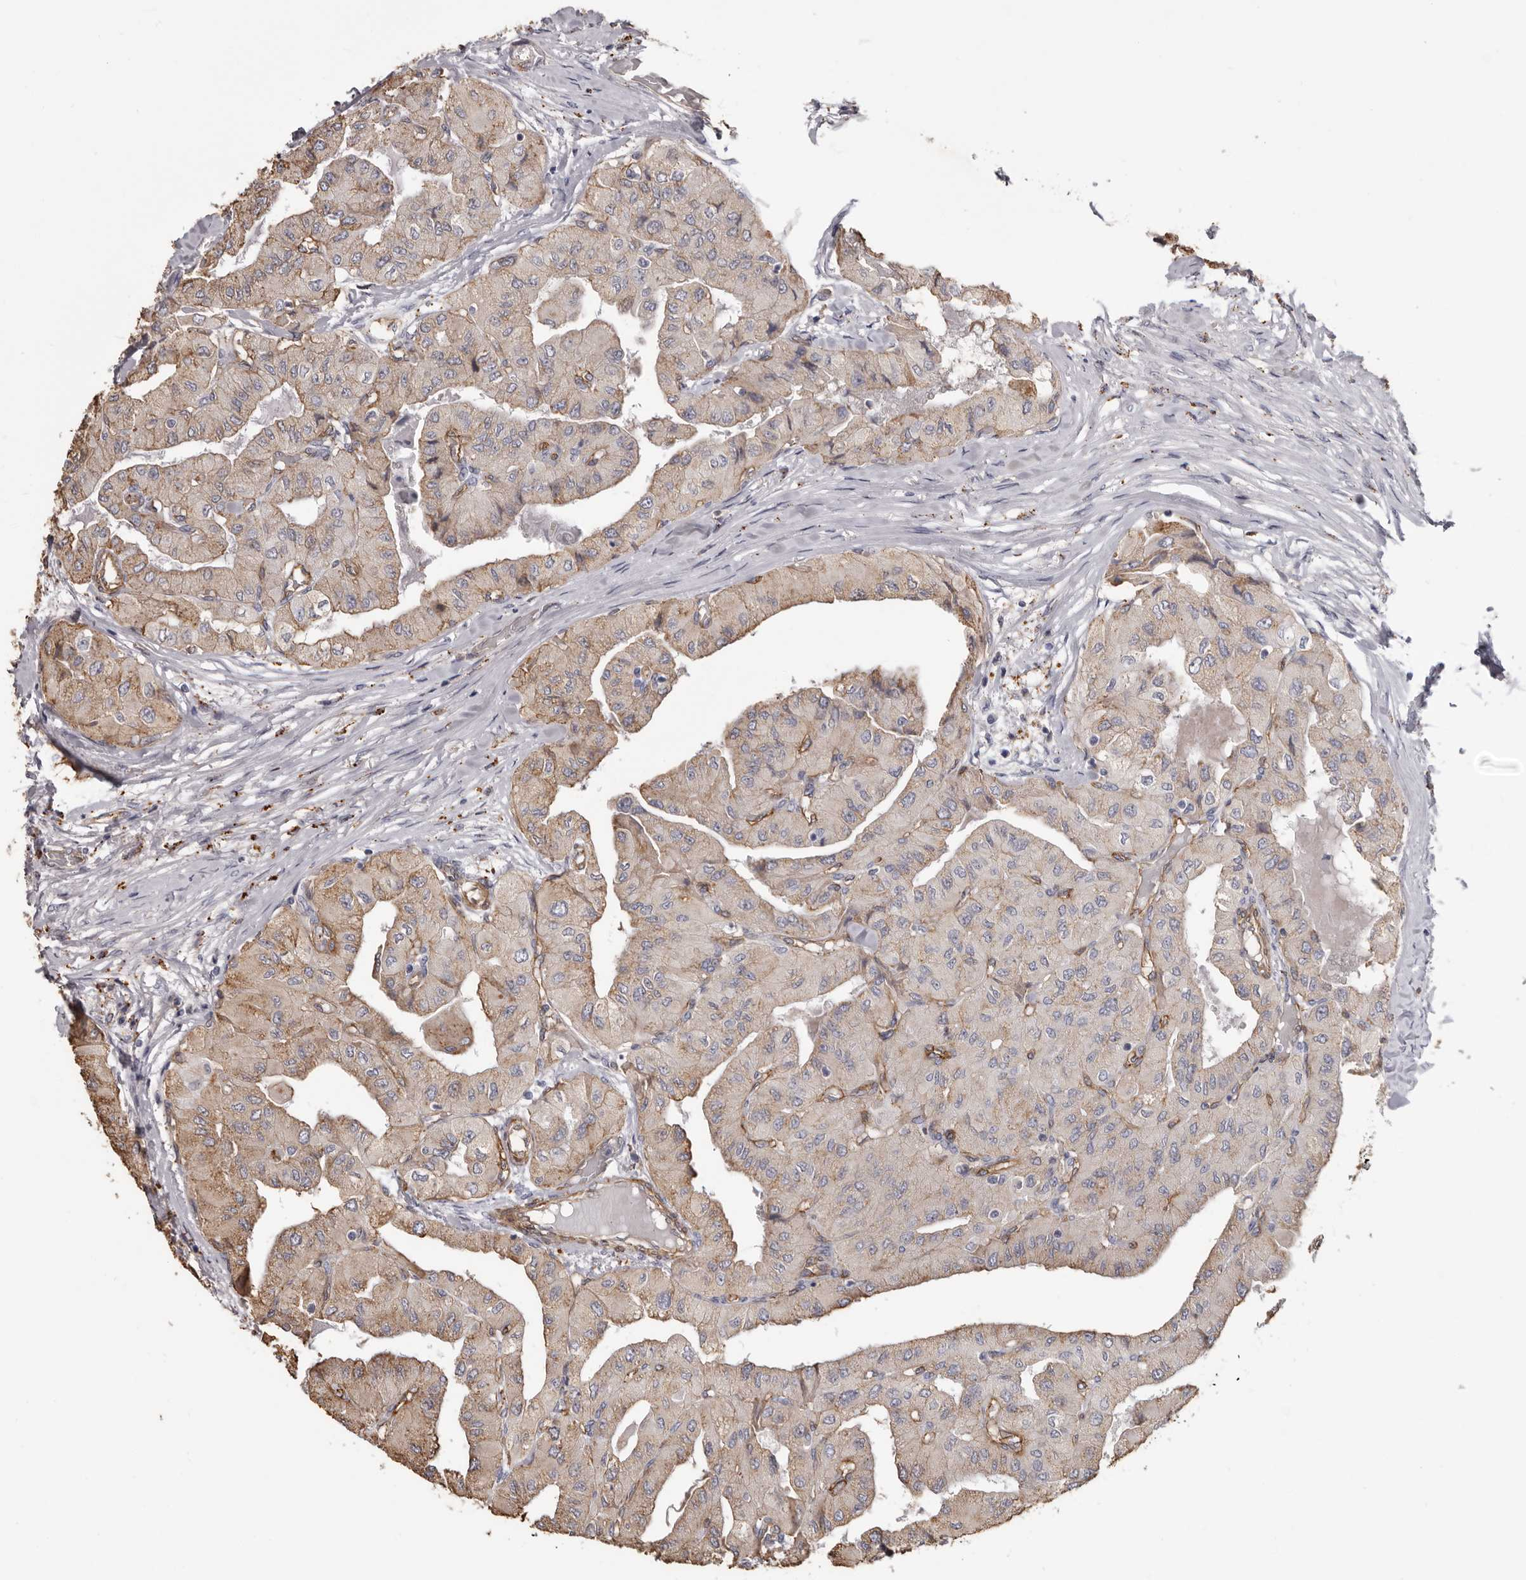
{"staining": {"intensity": "weak", "quantity": "25%-75%", "location": "cytoplasmic/membranous"}, "tissue": "thyroid cancer", "cell_type": "Tumor cells", "image_type": "cancer", "snomed": [{"axis": "morphology", "description": "Papillary adenocarcinoma, NOS"}, {"axis": "topography", "description": "Thyroid gland"}], "caption": "Thyroid cancer (papillary adenocarcinoma) stained with DAB immunohistochemistry (IHC) shows low levels of weak cytoplasmic/membranous expression in approximately 25%-75% of tumor cells.", "gene": "ADGRL4", "patient": {"sex": "female", "age": 59}}